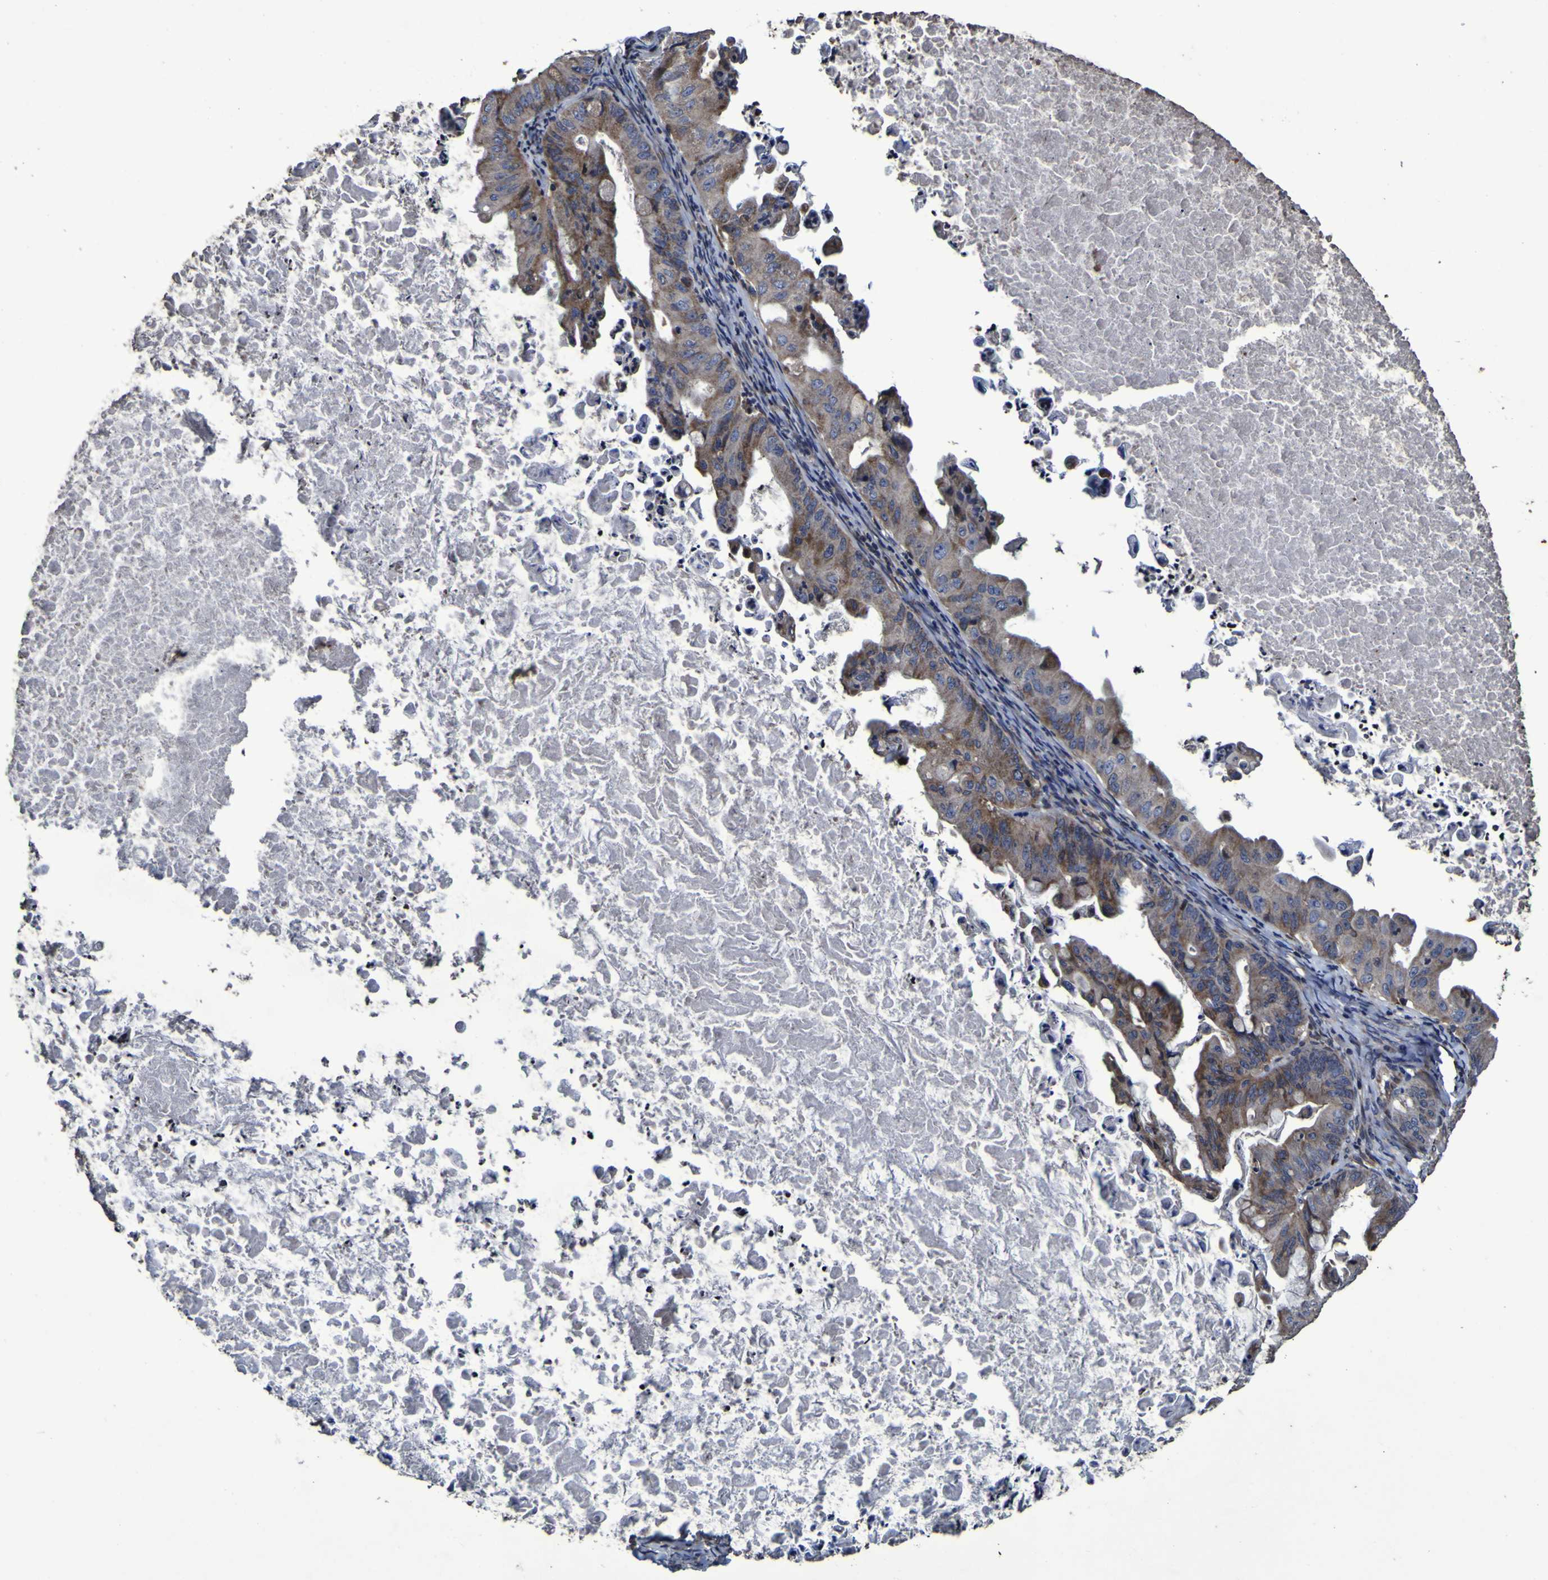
{"staining": {"intensity": "moderate", "quantity": ">75%", "location": "cytoplasmic/membranous"}, "tissue": "ovarian cancer", "cell_type": "Tumor cells", "image_type": "cancer", "snomed": [{"axis": "morphology", "description": "Cystadenocarcinoma, mucinous, NOS"}, {"axis": "topography", "description": "Ovary"}], "caption": "The image reveals immunohistochemical staining of mucinous cystadenocarcinoma (ovarian). There is moderate cytoplasmic/membranous staining is appreciated in about >75% of tumor cells.", "gene": "P3H1", "patient": {"sex": "female", "age": 37}}